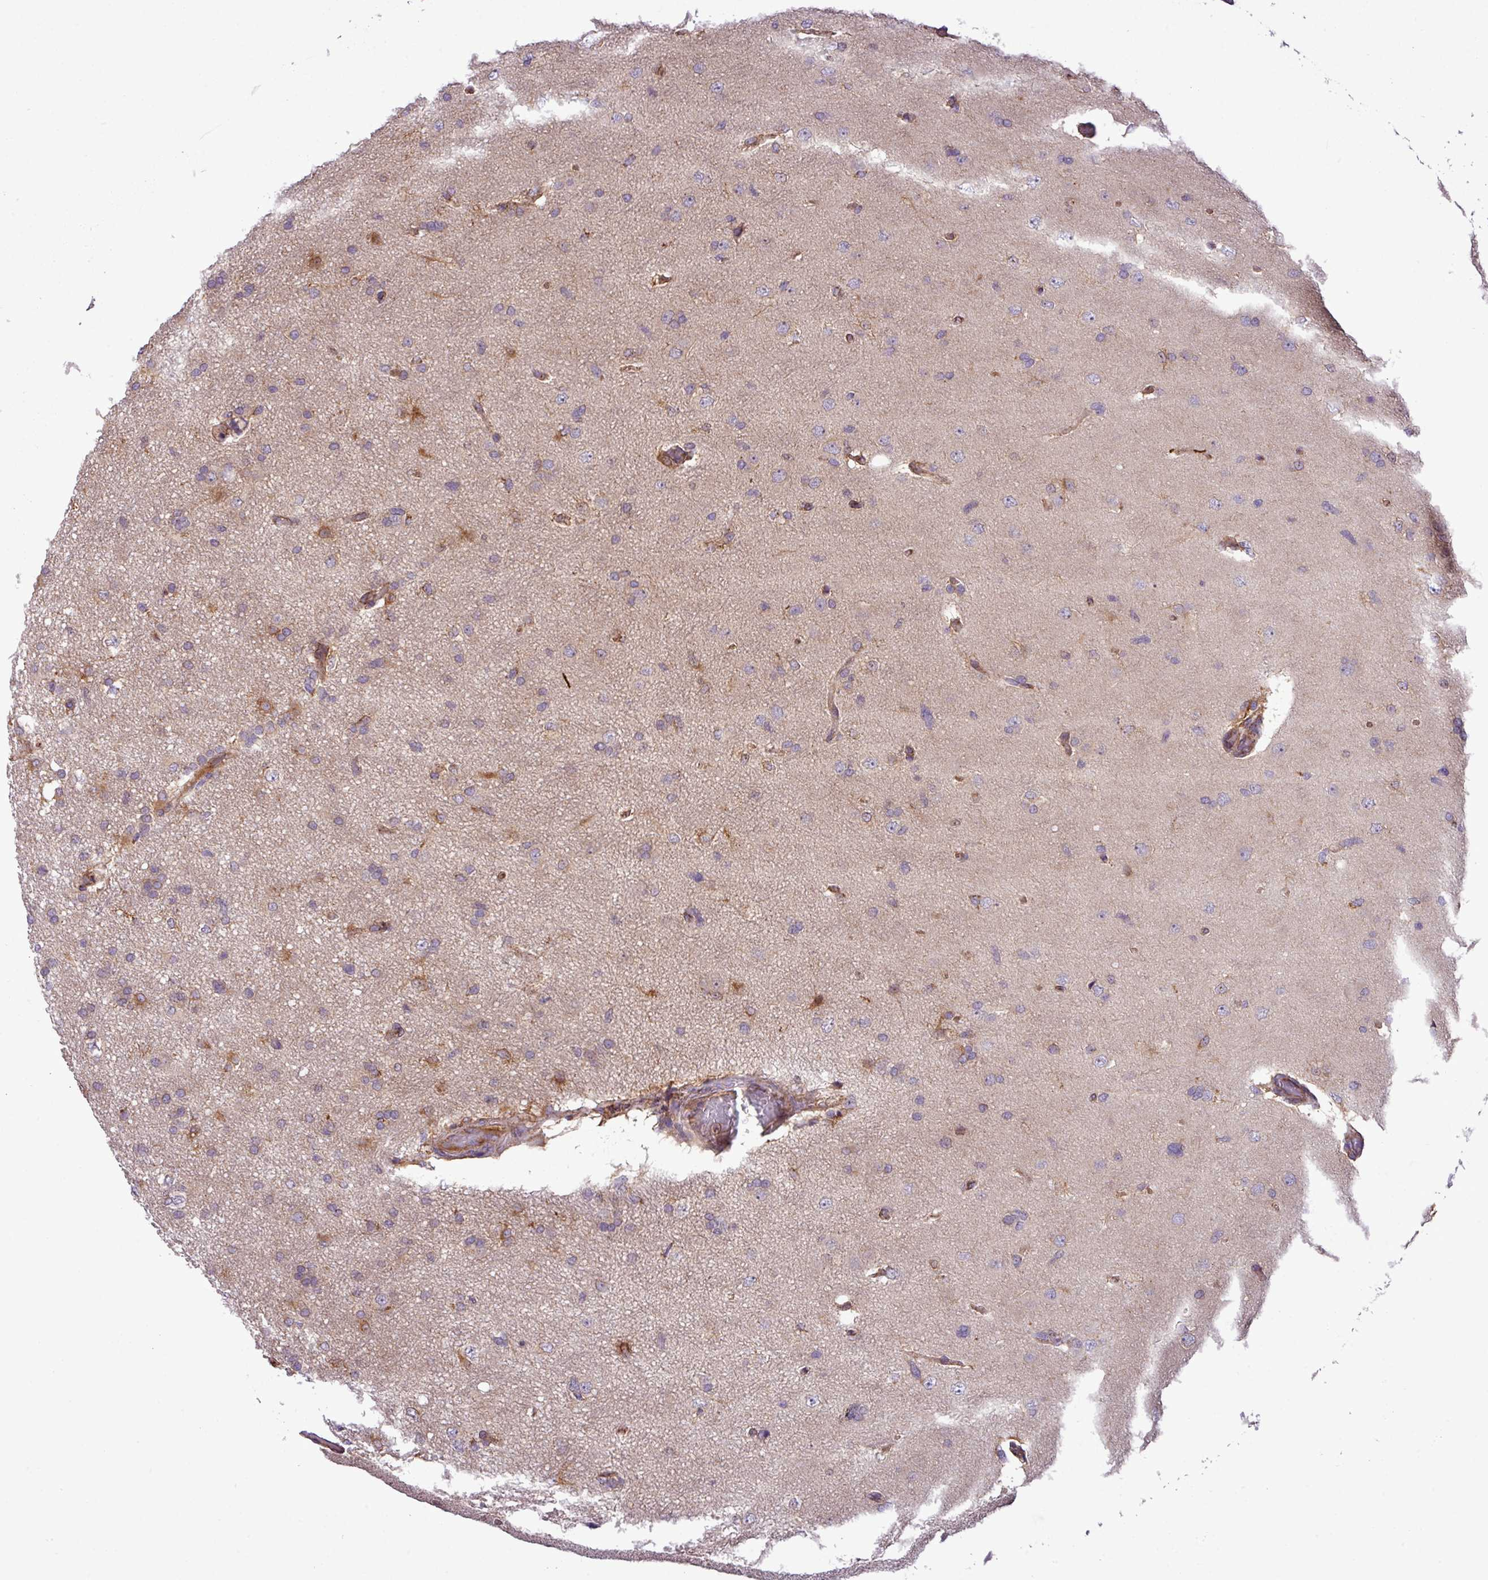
{"staining": {"intensity": "weak", "quantity": "25%-75%", "location": "cytoplasmic/membranous"}, "tissue": "glioma", "cell_type": "Tumor cells", "image_type": "cancer", "snomed": [{"axis": "morphology", "description": "Glioma, malignant, High grade"}, {"axis": "topography", "description": "Brain"}], "caption": "Protein expression by IHC demonstrates weak cytoplasmic/membranous expression in approximately 25%-75% of tumor cells in high-grade glioma (malignant). Nuclei are stained in blue.", "gene": "ZNF569", "patient": {"sex": "male", "age": 53}}